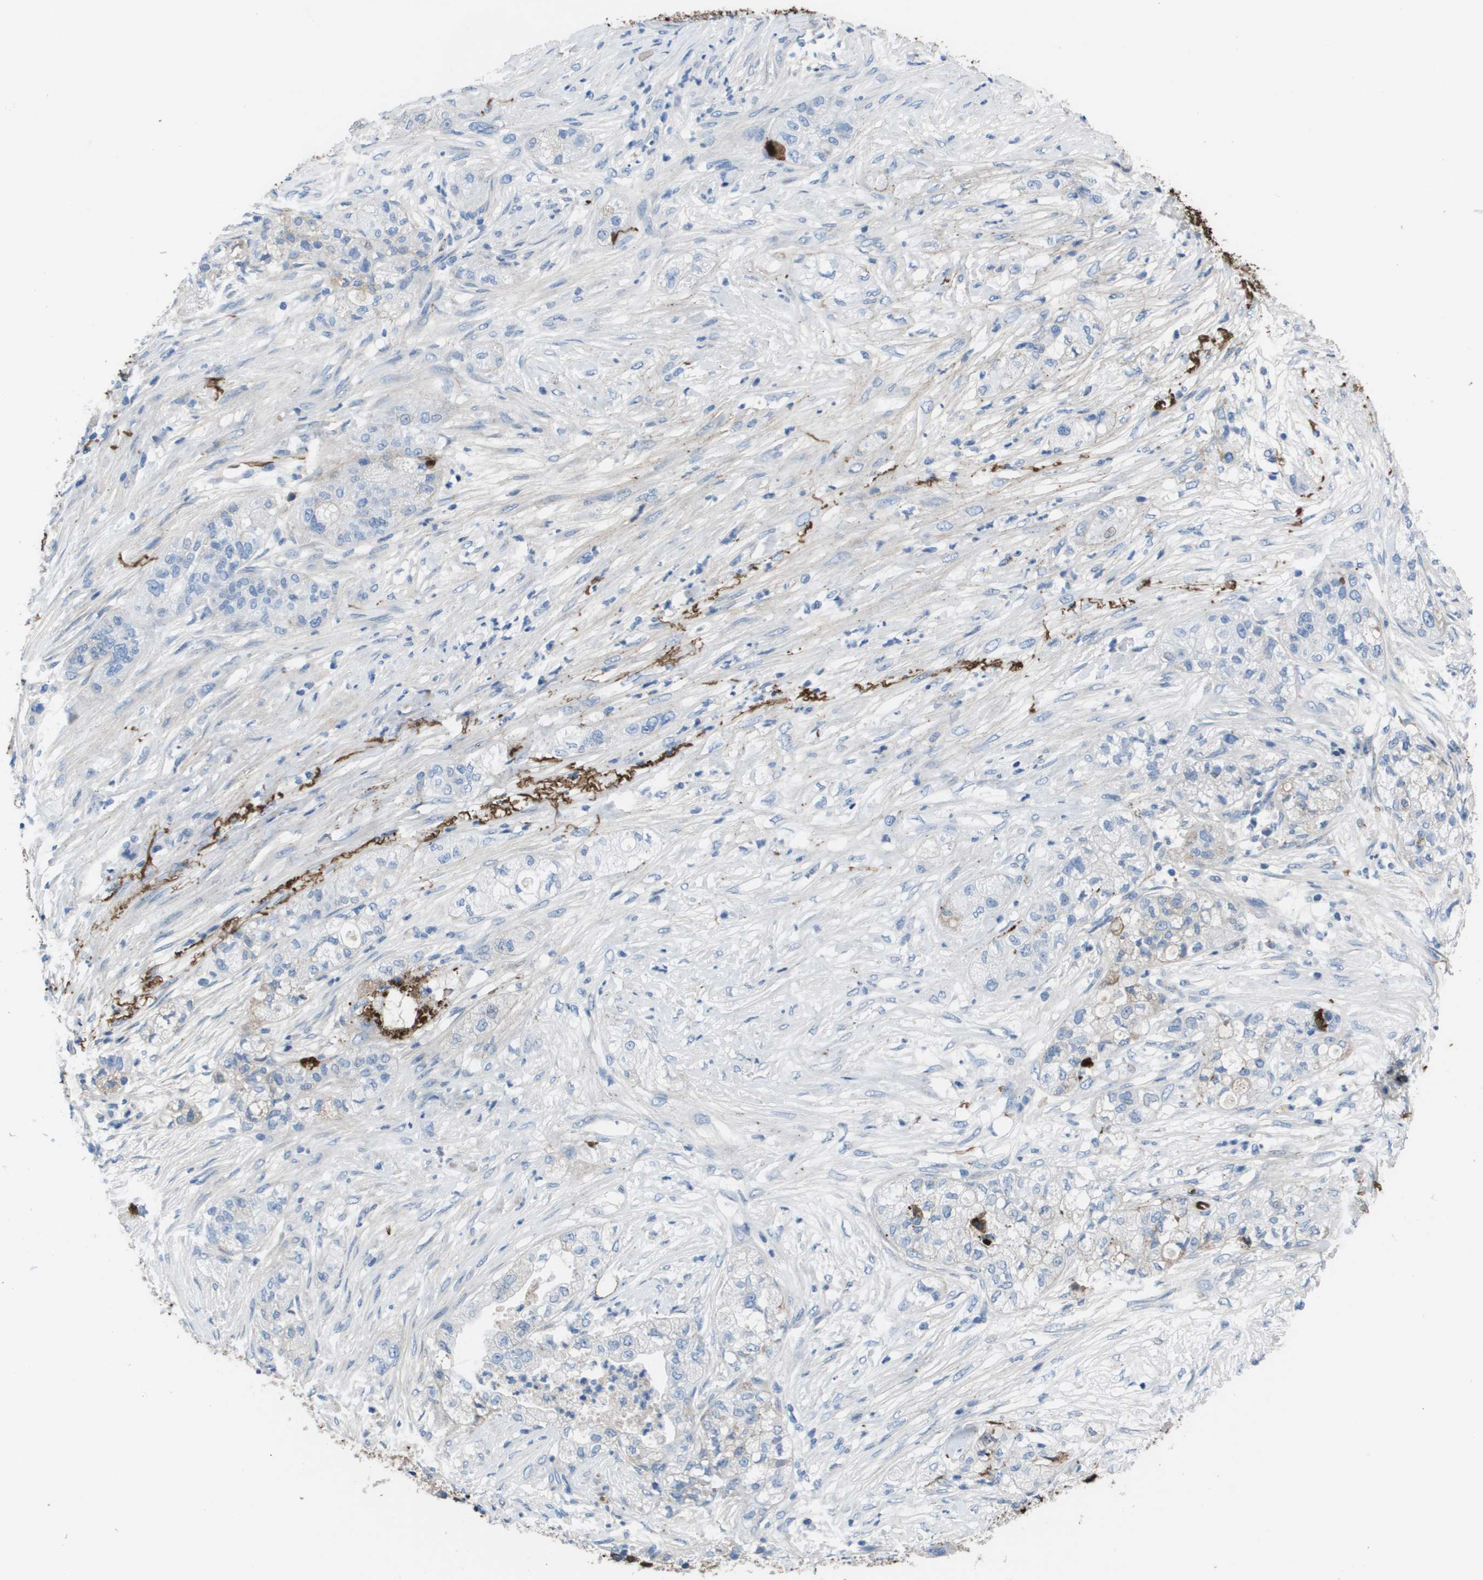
{"staining": {"intensity": "negative", "quantity": "none", "location": "none"}, "tissue": "pancreatic cancer", "cell_type": "Tumor cells", "image_type": "cancer", "snomed": [{"axis": "morphology", "description": "Adenocarcinoma, NOS"}, {"axis": "topography", "description": "Pancreas"}], "caption": "Image shows no significant protein staining in tumor cells of pancreatic adenocarcinoma. (DAB IHC with hematoxylin counter stain).", "gene": "VTN", "patient": {"sex": "female", "age": 78}}